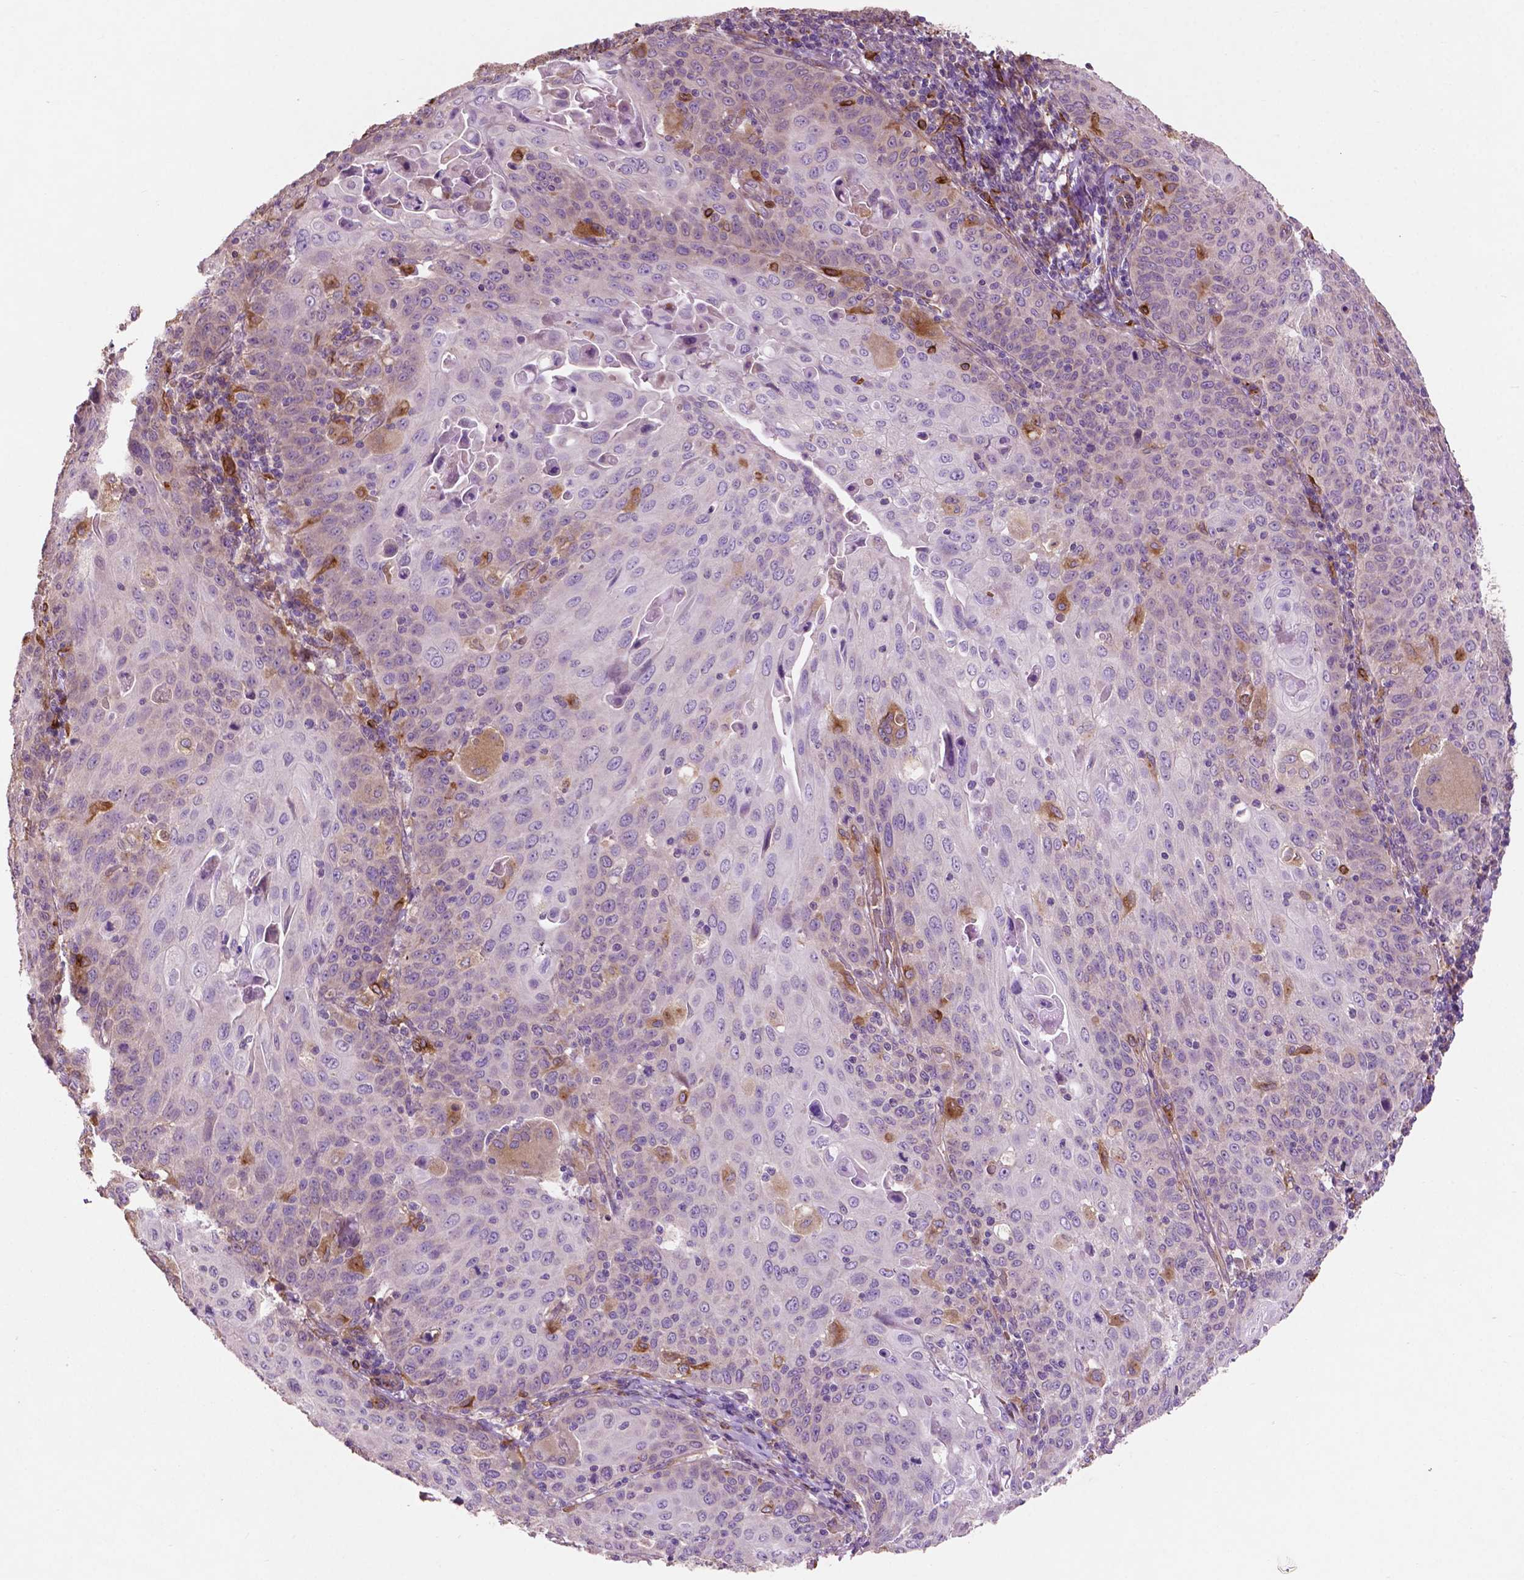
{"staining": {"intensity": "negative", "quantity": "none", "location": "none"}, "tissue": "cervical cancer", "cell_type": "Tumor cells", "image_type": "cancer", "snomed": [{"axis": "morphology", "description": "Squamous cell carcinoma, NOS"}, {"axis": "topography", "description": "Cervix"}], "caption": "Cervical cancer (squamous cell carcinoma) stained for a protein using immunohistochemistry (IHC) shows no expression tumor cells.", "gene": "MBTPS1", "patient": {"sex": "female", "age": 65}}